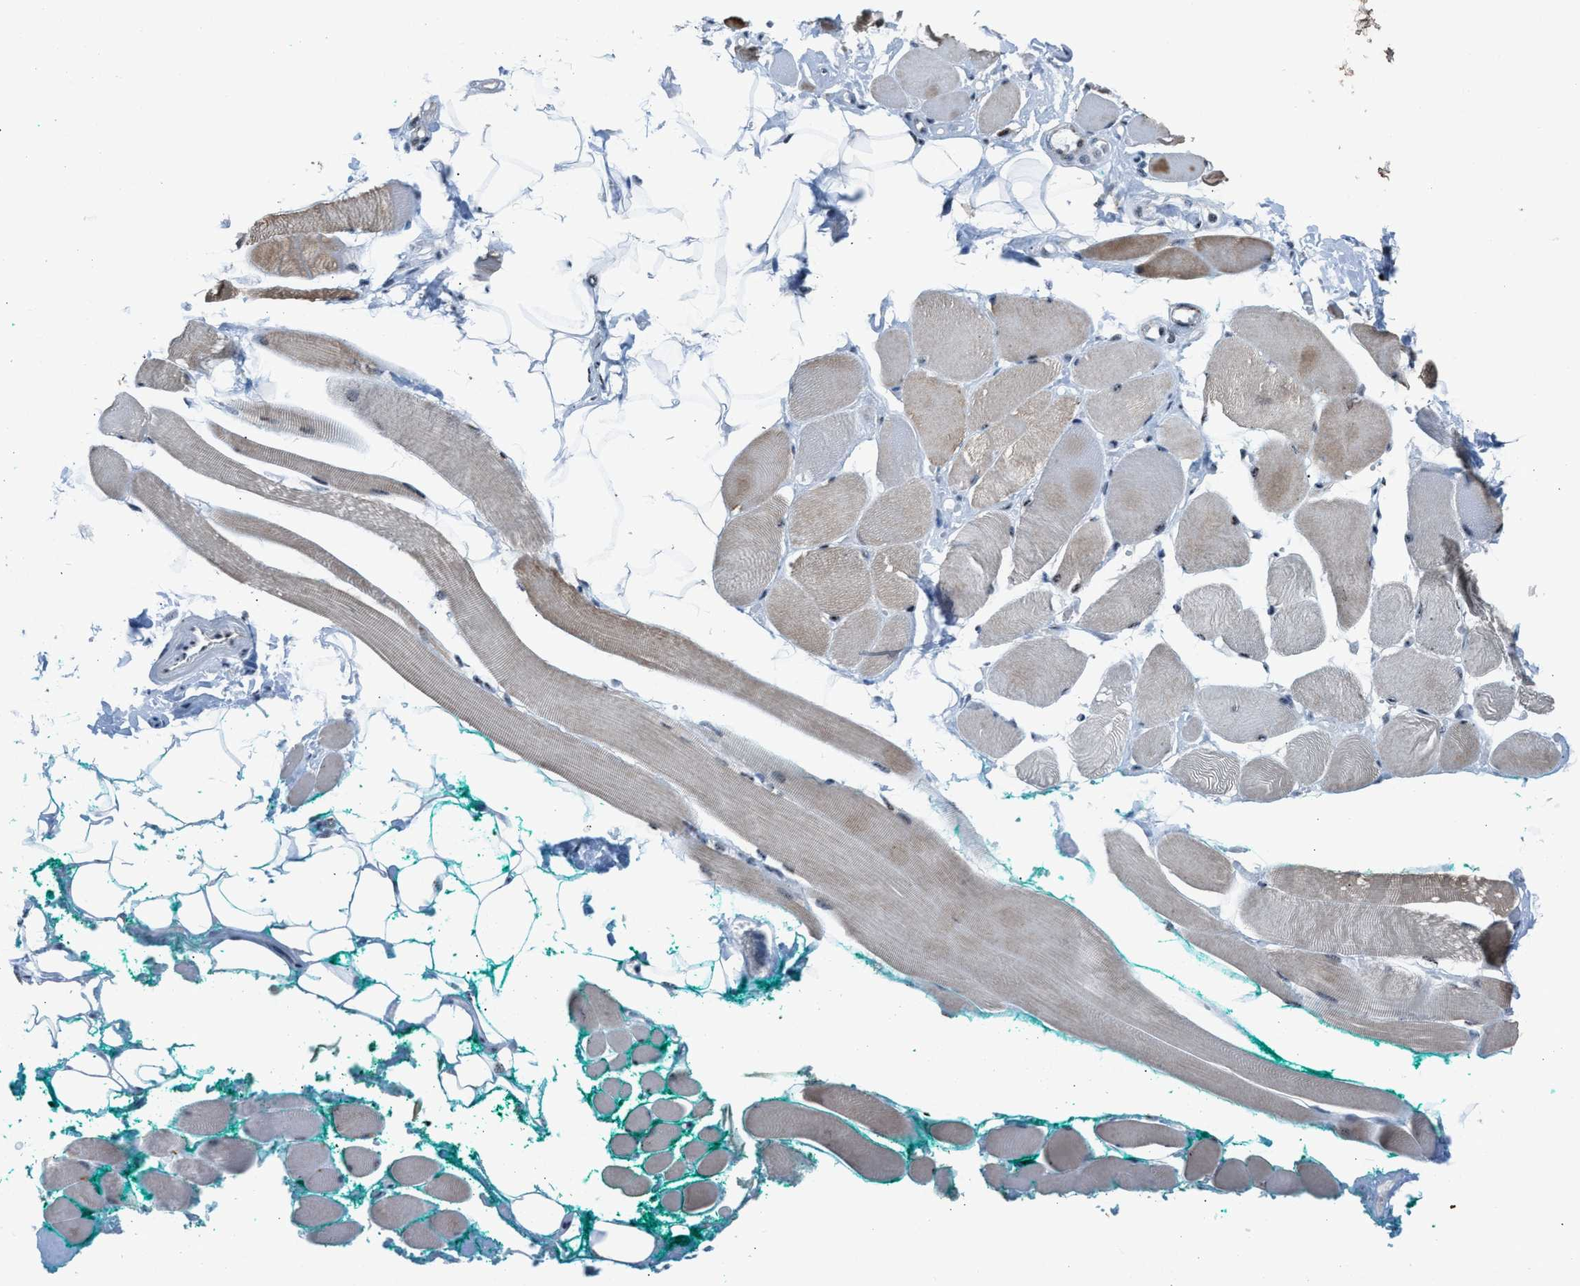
{"staining": {"intensity": "weak", "quantity": "25%-75%", "location": "cytoplasmic/membranous,nuclear"}, "tissue": "skeletal muscle", "cell_type": "Myocytes", "image_type": "normal", "snomed": [{"axis": "morphology", "description": "Normal tissue, NOS"}, {"axis": "topography", "description": "Skeletal muscle"}, {"axis": "topography", "description": "Peripheral nerve tissue"}], "caption": "An IHC image of benign tissue is shown. Protein staining in brown labels weak cytoplasmic/membranous,nuclear positivity in skeletal muscle within myocytes.", "gene": "CENPP", "patient": {"sex": "female", "age": 84}}